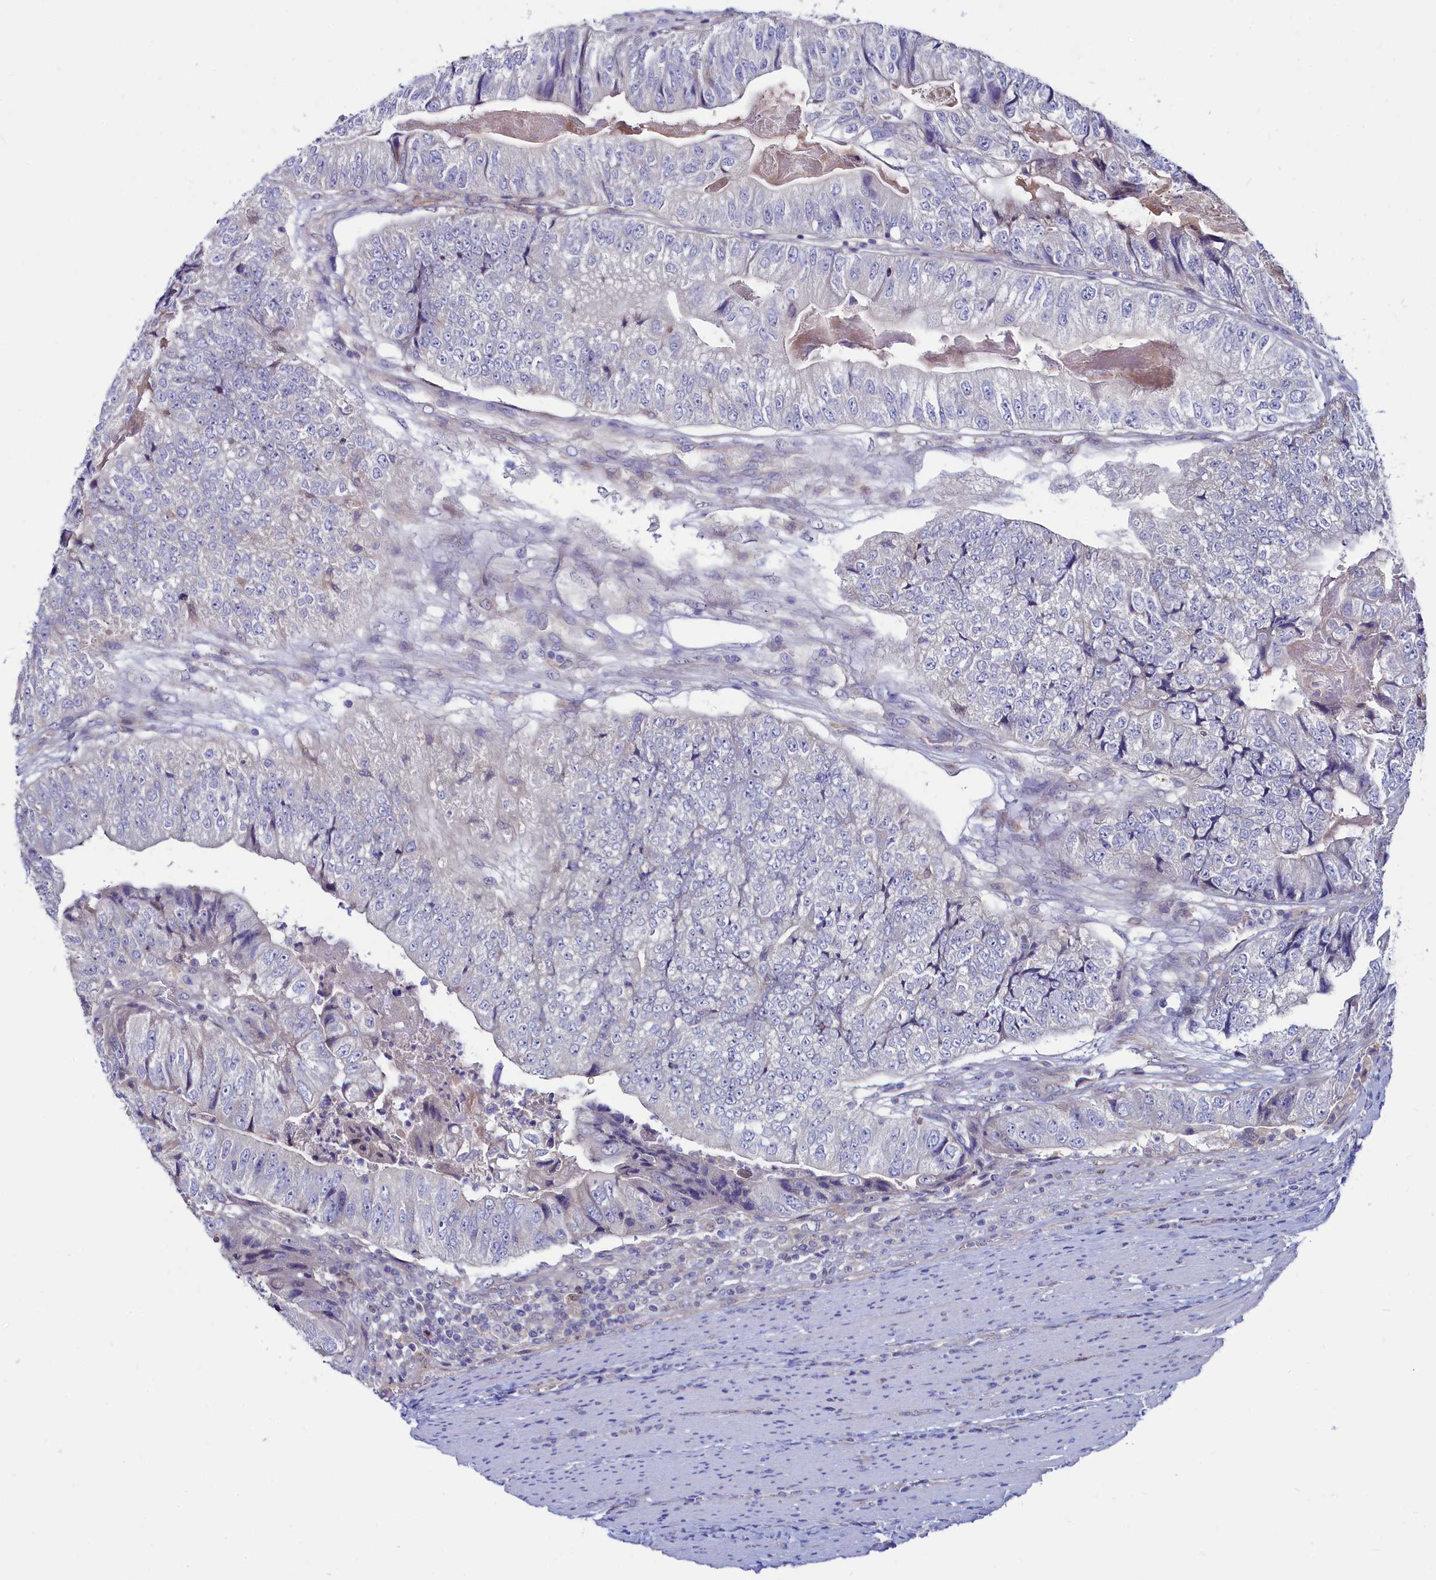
{"staining": {"intensity": "negative", "quantity": "none", "location": "none"}, "tissue": "colorectal cancer", "cell_type": "Tumor cells", "image_type": "cancer", "snomed": [{"axis": "morphology", "description": "Adenocarcinoma, NOS"}, {"axis": "topography", "description": "Colon"}], "caption": "Tumor cells are negative for protein expression in human colorectal adenocarcinoma.", "gene": "ASTE1", "patient": {"sex": "female", "age": 67}}